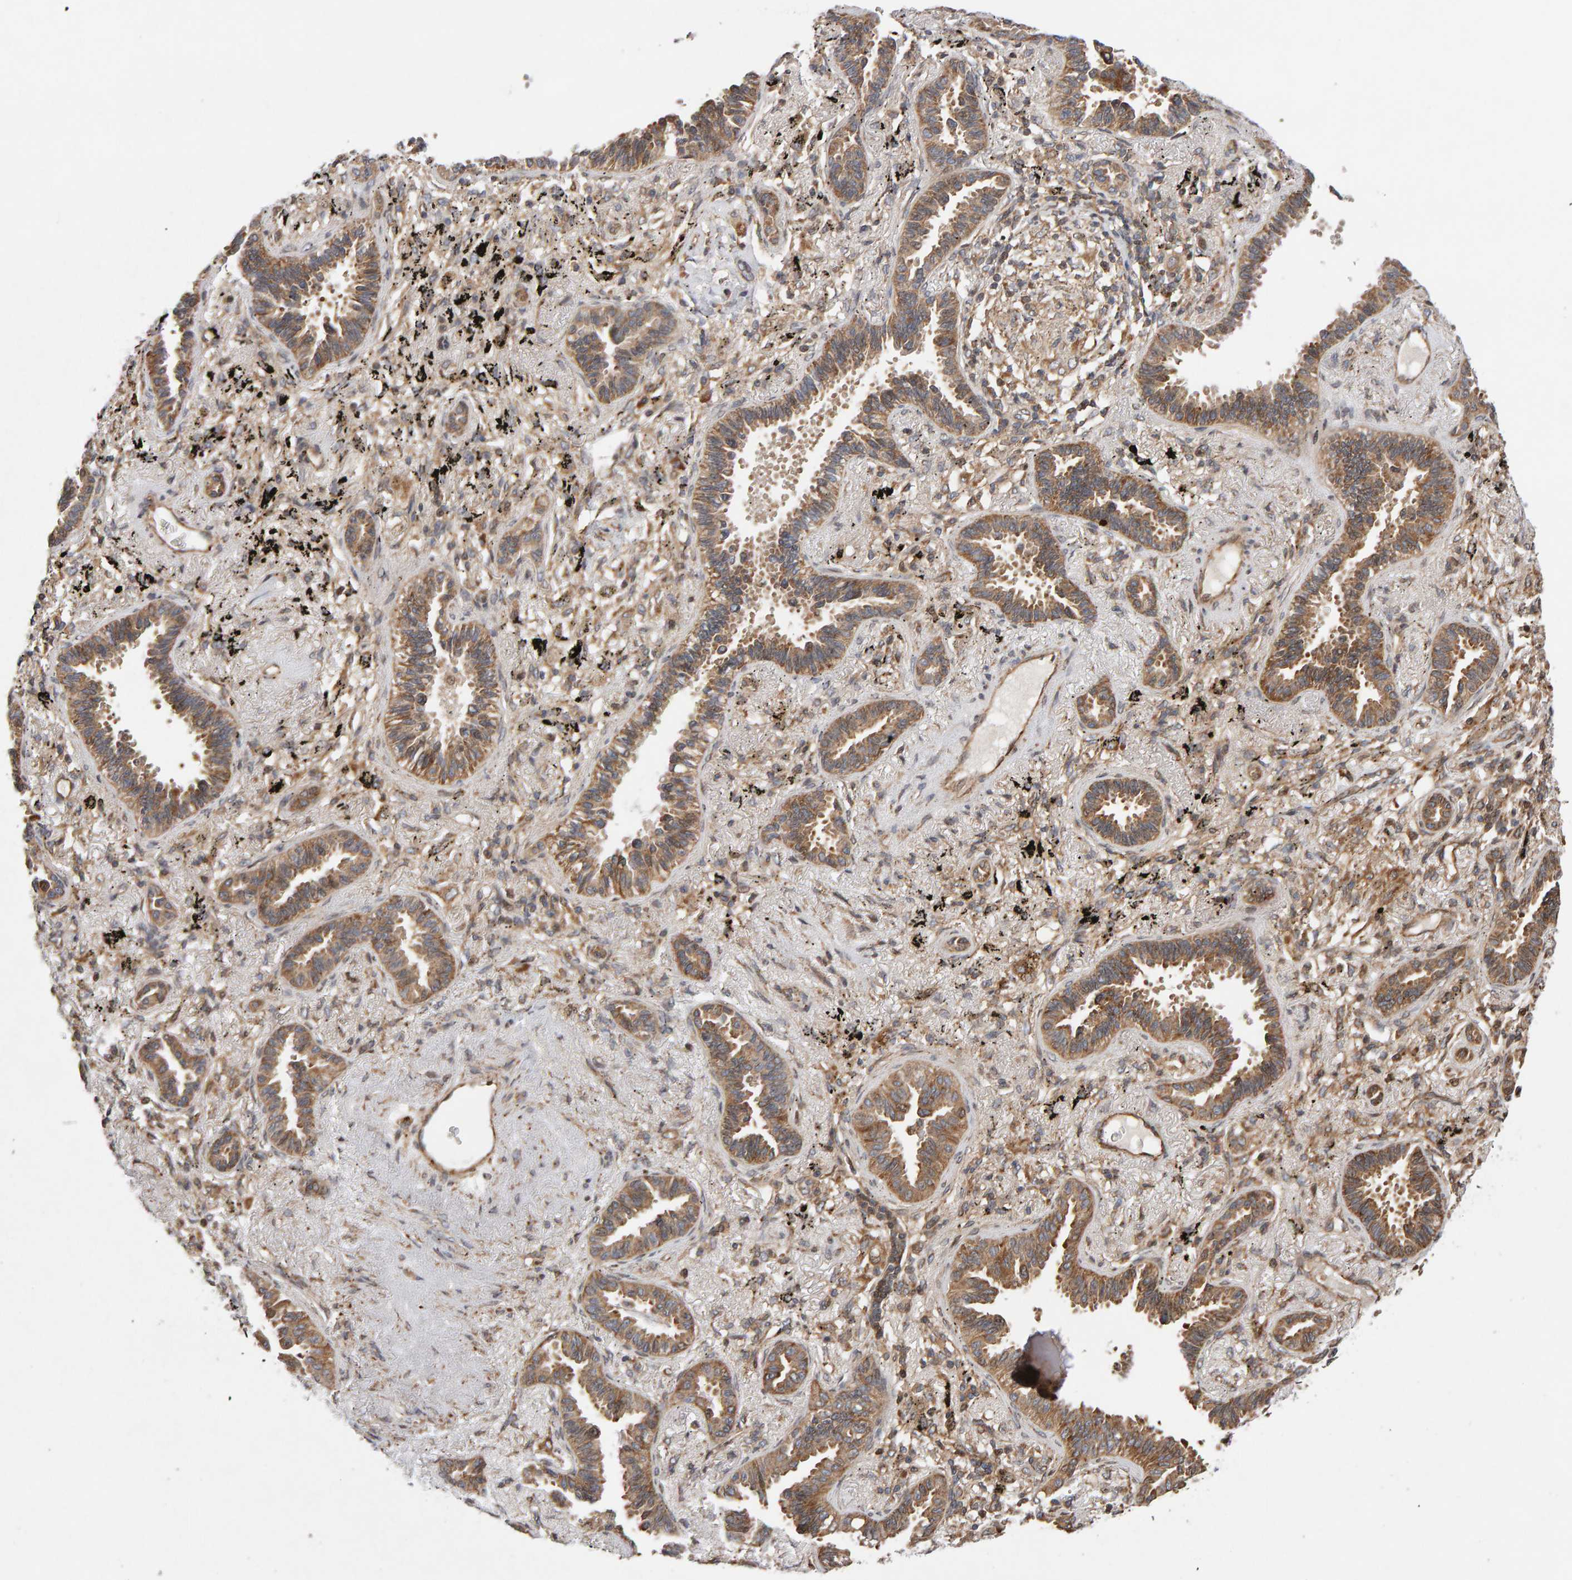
{"staining": {"intensity": "moderate", "quantity": ">75%", "location": "cytoplasmic/membranous"}, "tissue": "lung cancer", "cell_type": "Tumor cells", "image_type": "cancer", "snomed": [{"axis": "morphology", "description": "Adenocarcinoma, NOS"}, {"axis": "topography", "description": "Lung"}], "caption": "Brown immunohistochemical staining in human adenocarcinoma (lung) displays moderate cytoplasmic/membranous staining in approximately >75% of tumor cells.", "gene": "LZTS1", "patient": {"sex": "male", "age": 59}}